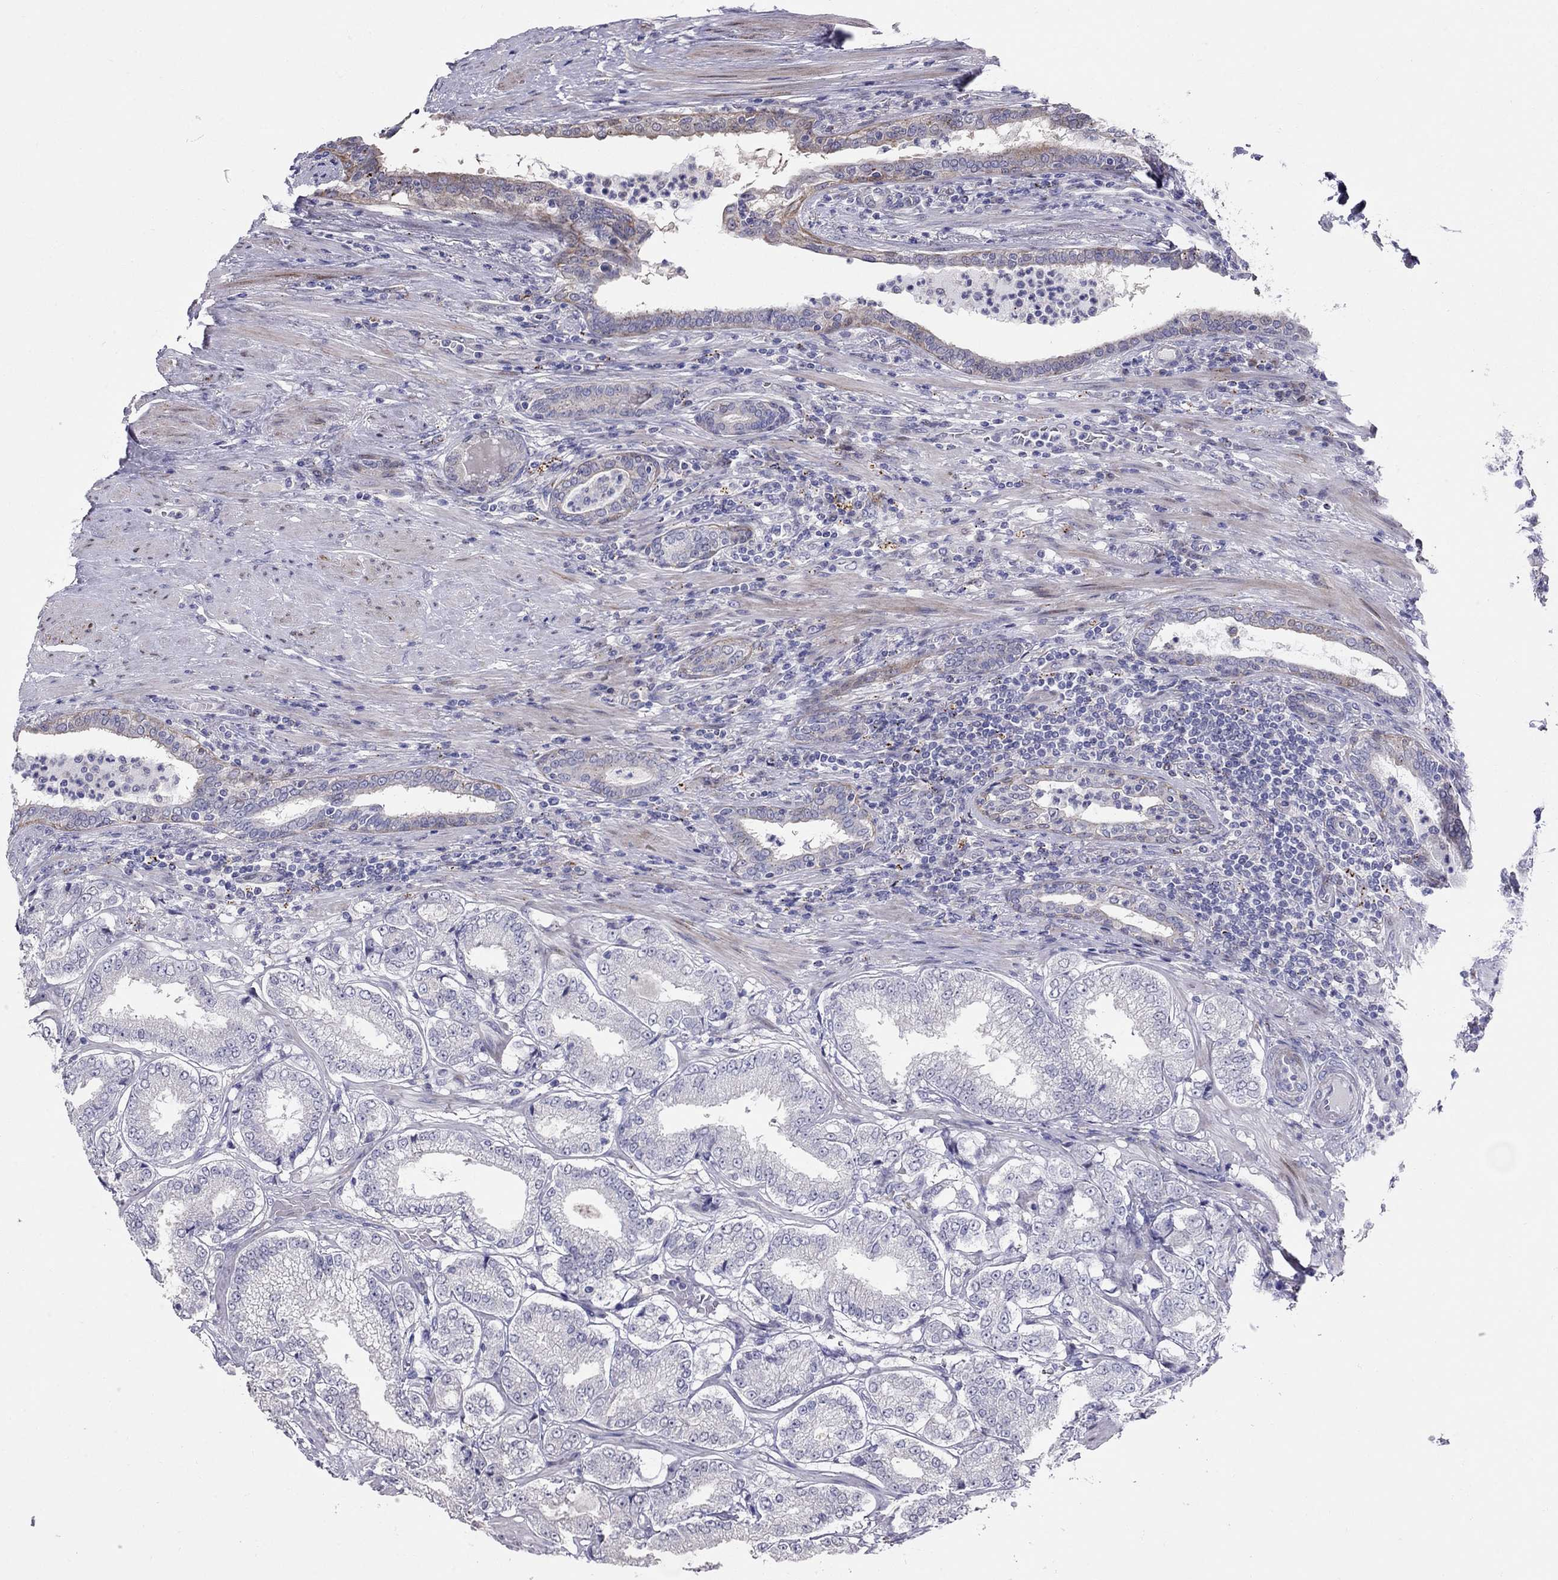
{"staining": {"intensity": "negative", "quantity": "none", "location": "none"}, "tissue": "prostate cancer", "cell_type": "Tumor cells", "image_type": "cancer", "snomed": [{"axis": "morphology", "description": "Adenocarcinoma, NOS"}, {"axis": "topography", "description": "Prostate"}], "caption": "DAB (3,3'-diaminobenzidine) immunohistochemical staining of human adenocarcinoma (prostate) shows no significant expression in tumor cells. (DAB (3,3'-diaminobenzidine) immunohistochemistry with hematoxylin counter stain).", "gene": "MAGEB4", "patient": {"sex": "male", "age": 65}}